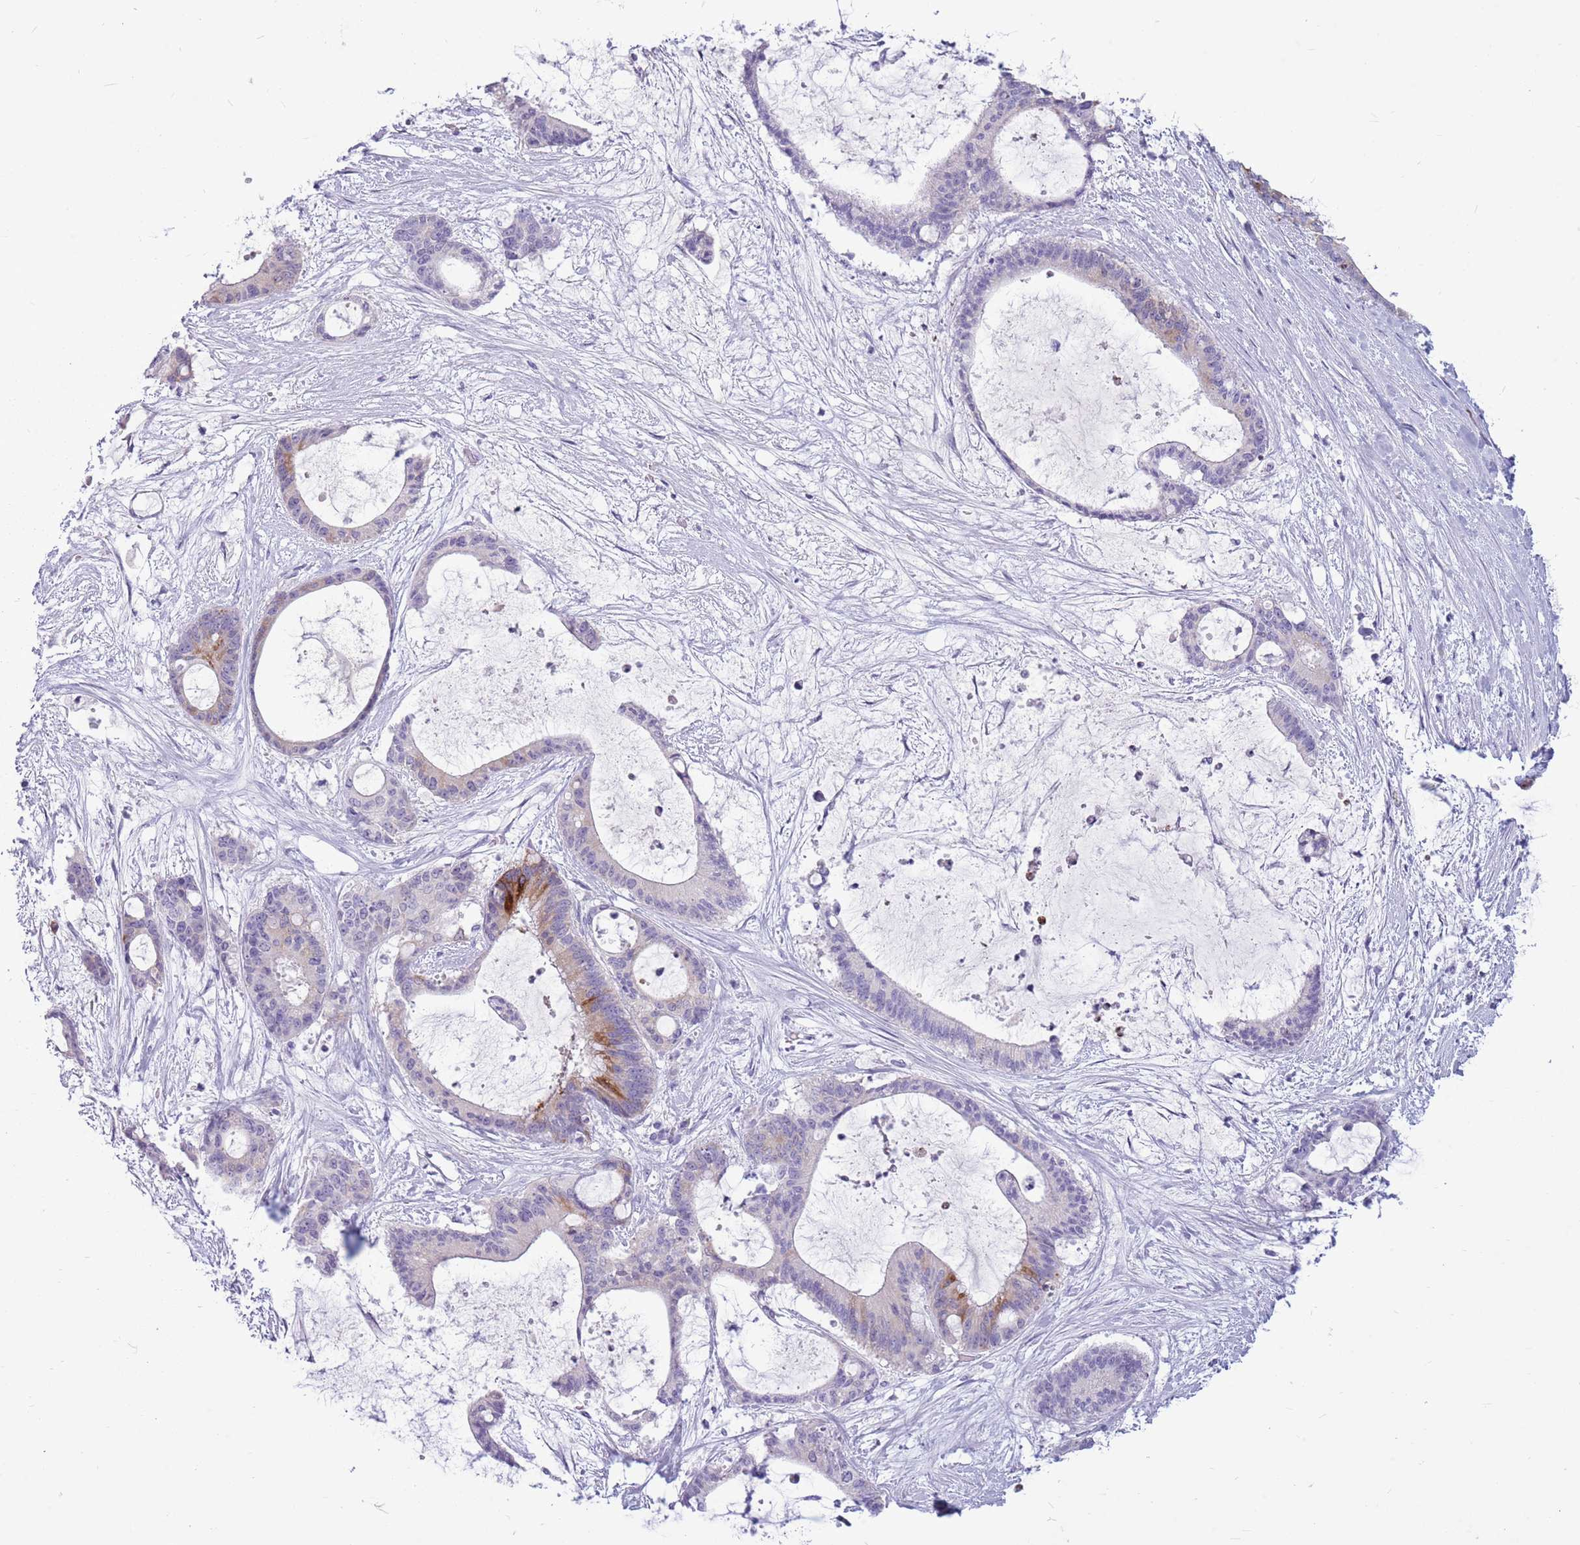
{"staining": {"intensity": "strong", "quantity": "<25%", "location": "cytoplasmic/membranous"}, "tissue": "liver cancer", "cell_type": "Tumor cells", "image_type": "cancer", "snomed": [{"axis": "morphology", "description": "Normal tissue, NOS"}, {"axis": "morphology", "description": "Cholangiocarcinoma"}, {"axis": "topography", "description": "Liver"}, {"axis": "topography", "description": "Peripheral nerve tissue"}], "caption": "IHC of liver cancer (cholangiocarcinoma) exhibits medium levels of strong cytoplasmic/membranous staining in approximately <25% of tumor cells.", "gene": "ZNF425", "patient": {"sex": "female", "age": 73}}